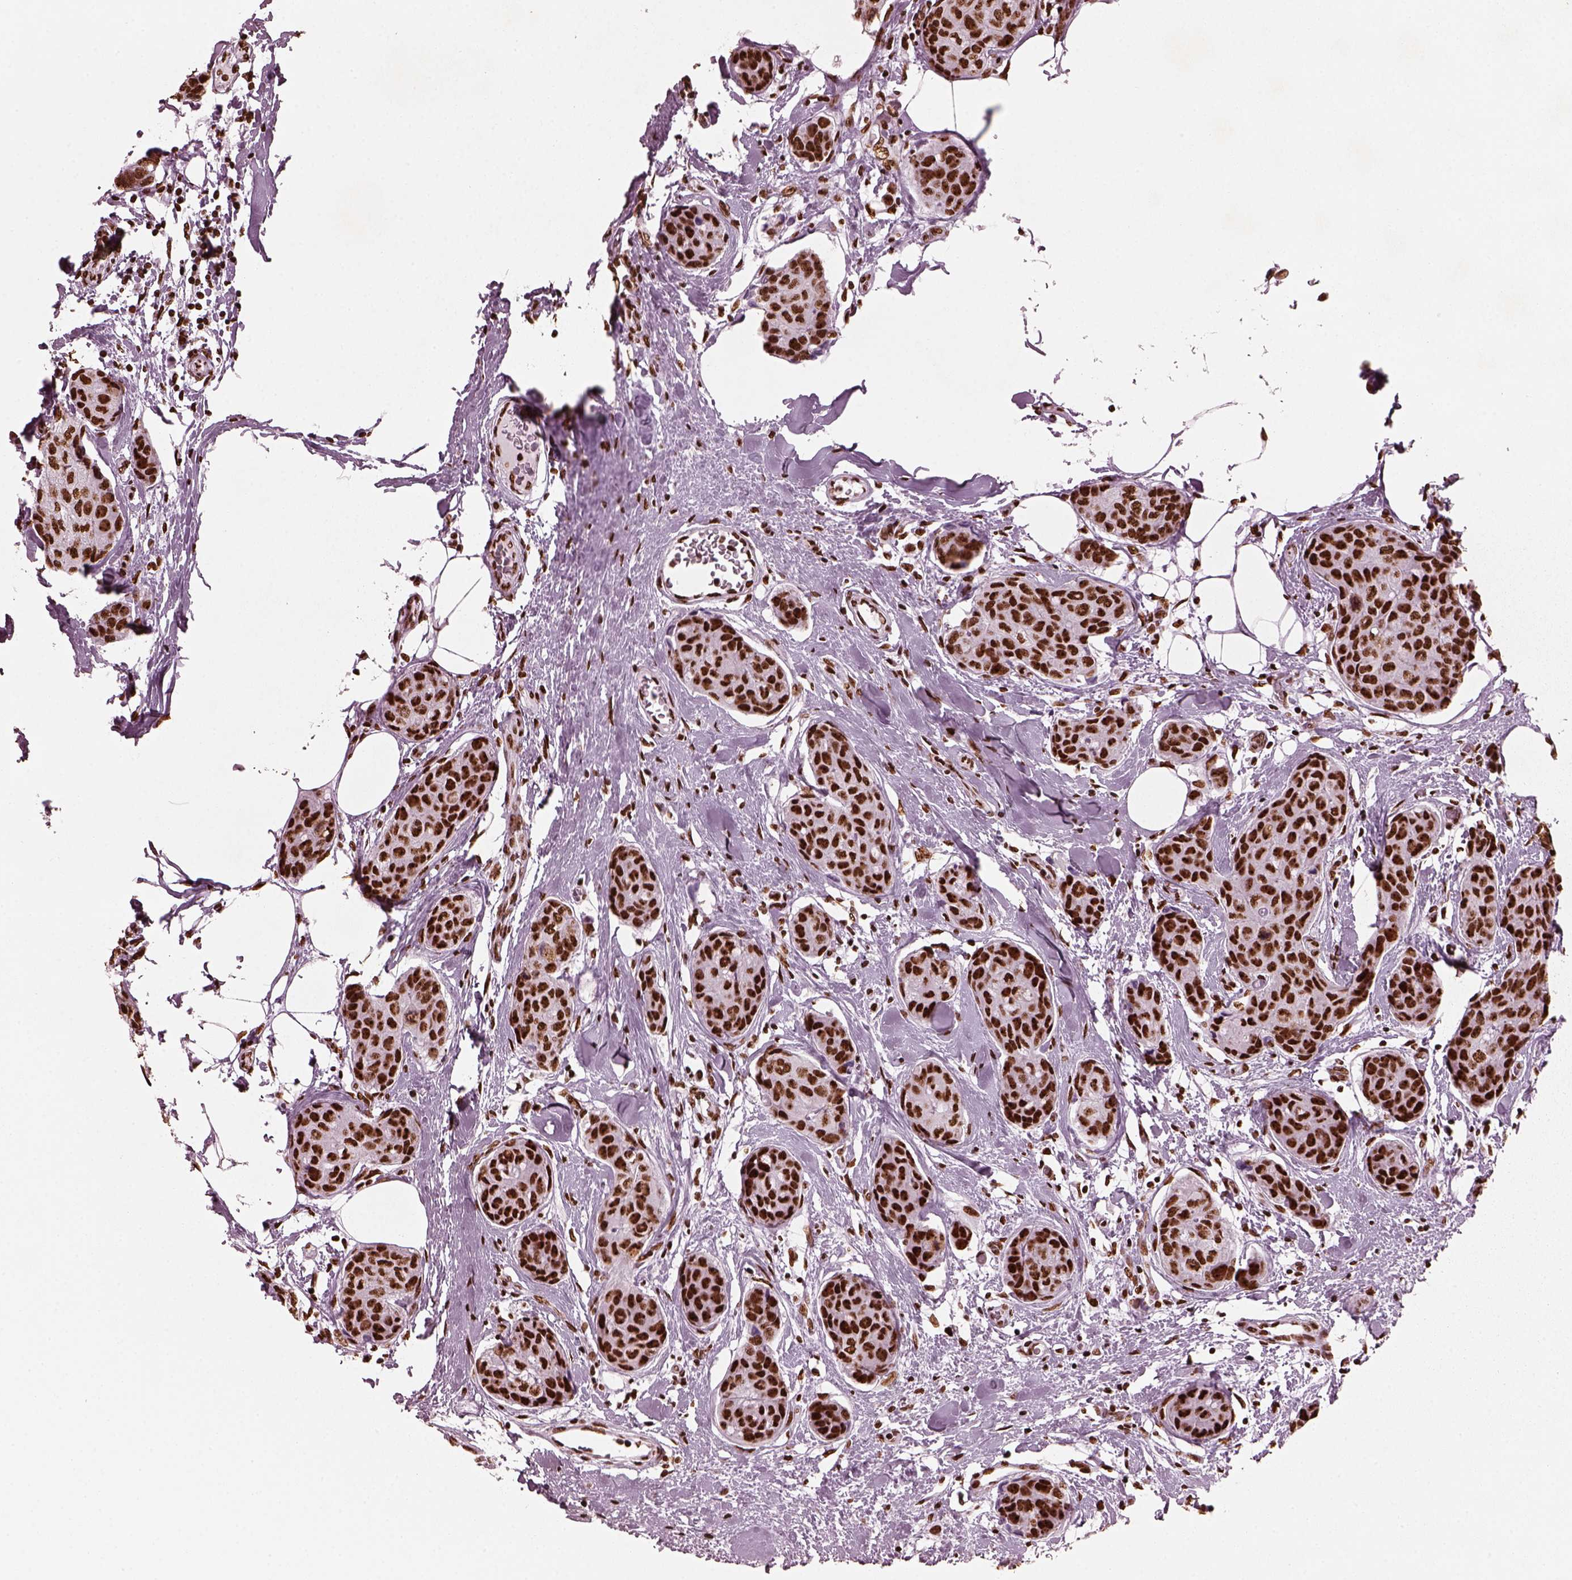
{"staining": {"intensity": "strong", "quantity": ">75%", "location": "nuclear"}, "tissue": "breast cancer", "cell_type": "Tumor cells", "image_type": "cancer", "snomed": [{"axis": "morphology", "description": "Duct carcinoma"}, {"axis": "topography", "description": "Breast"}], "caption": "IHC micrograph of neoplastic tissue: human breast cancer (infiltrating ductal carcinoma) stained using immunohistochemistry (IHC) demonstrates high levels of strong protein expression localized specifically in the nuclear of tumor cells, appearing as a nuclear brown color.", "gene": "CBFA2T3", "patient": {"sex": "female", "age": 80}}